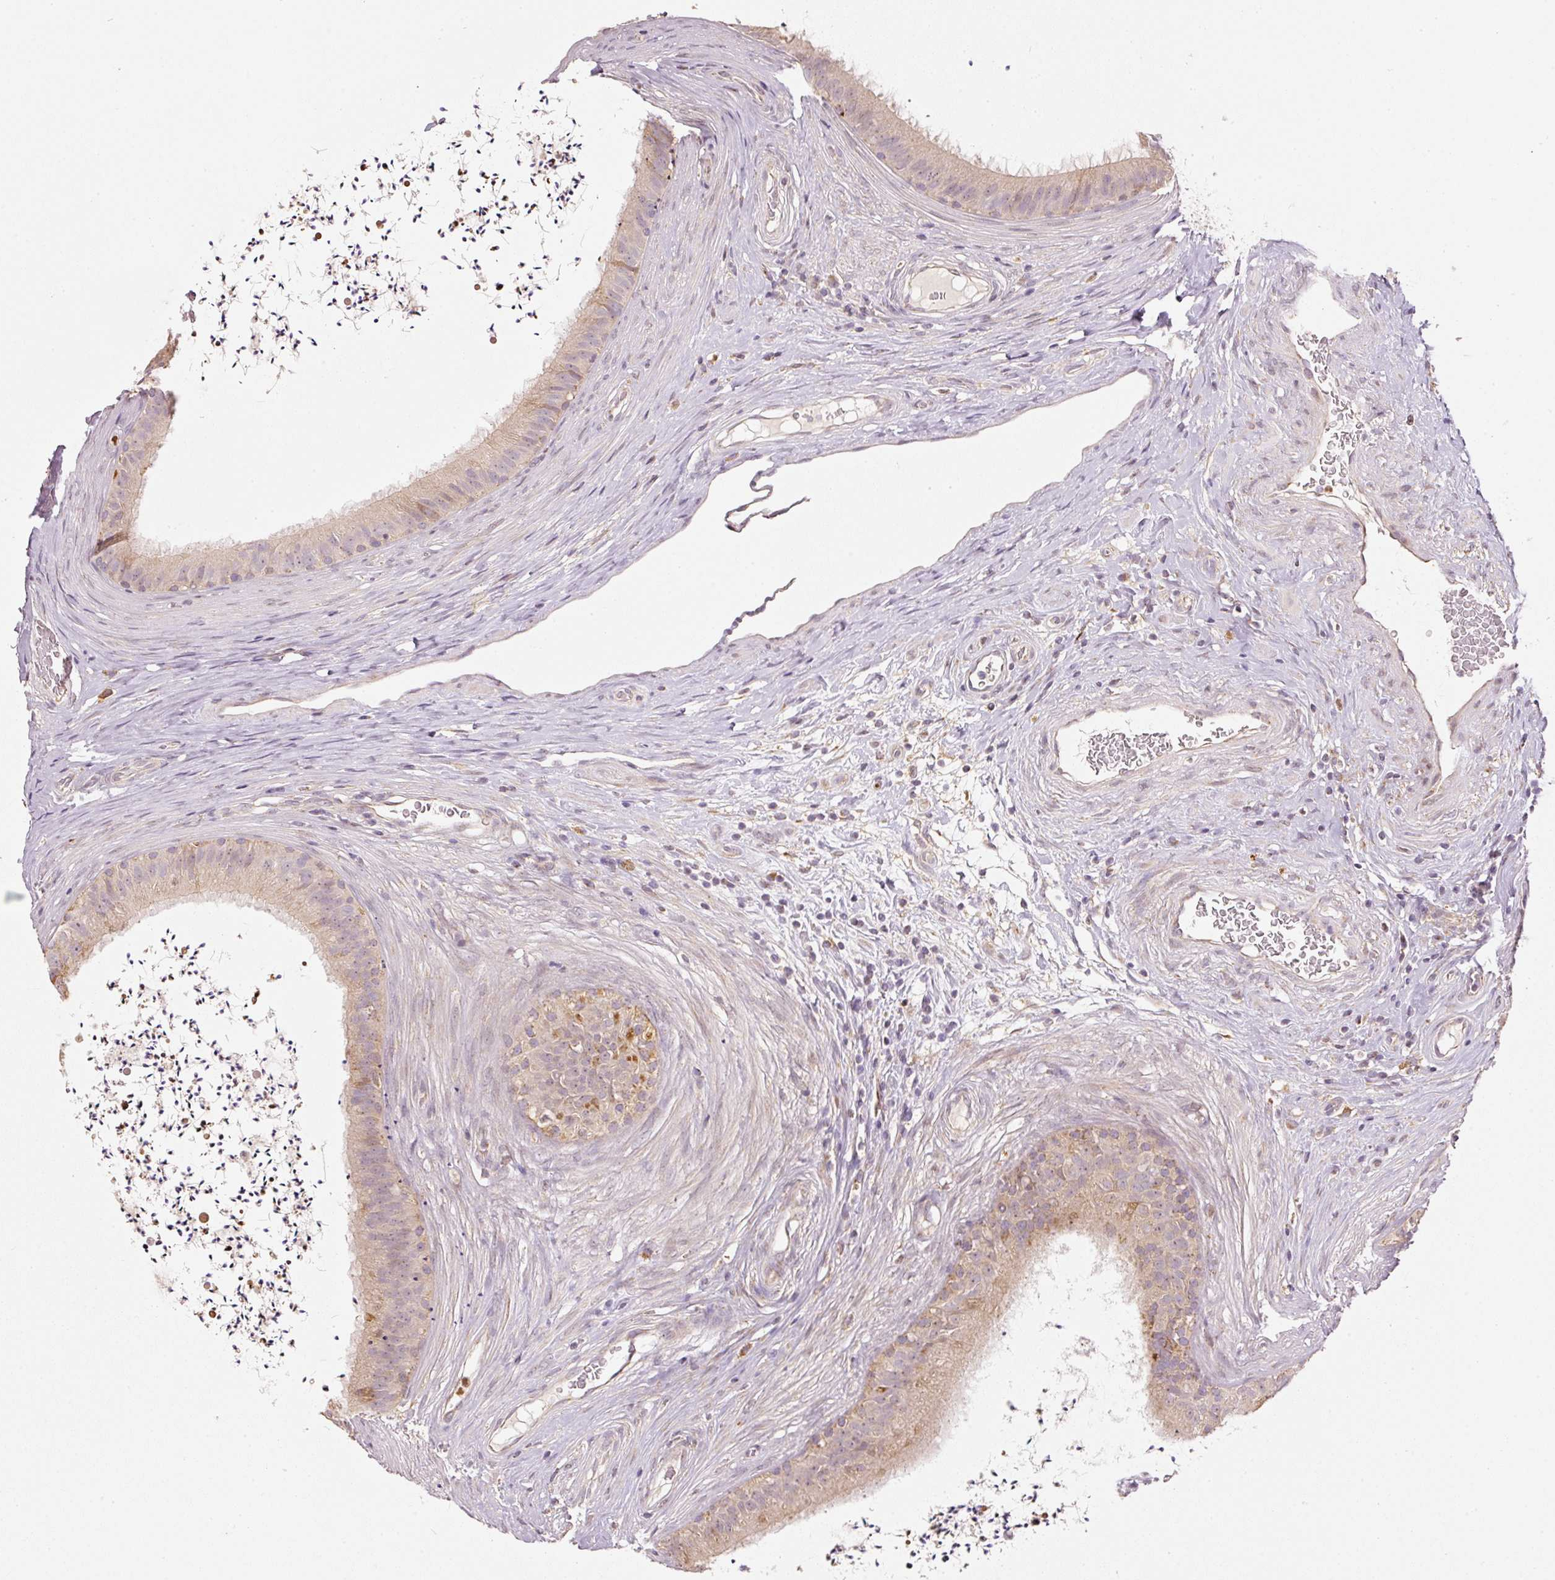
{"staining": {"intensity": "weak", "quantity": ">75%", "location": "cytoplasmic/membranous"}, "tissue": "epididymis", "cell_type": "Glandular cells", "image_type": "normal", "snomed": [{"axis": "morphology", "description": "Normal tissue, NOS"}, {"axis": "topography", "description": "Testis"}, {"axis": "topography", "description": "Epididymis"}], "caption": "High-magnification brightfield microscopy of benign epididymis stained with DAB (brown) and counterstained with hematoxylin (blue). glandular cells exhibit weak cytoplasmic/membranous staining is identified in approximately>75% of cells. The staining is performed using DAB (3,3'-diaminobenzidine) brown chromogen to label protein expression. The nuclei are counter-stained blue using hematoxylin.", "gene": "MTHFD1L", "patient": {"sex": "male", "age": 41}}